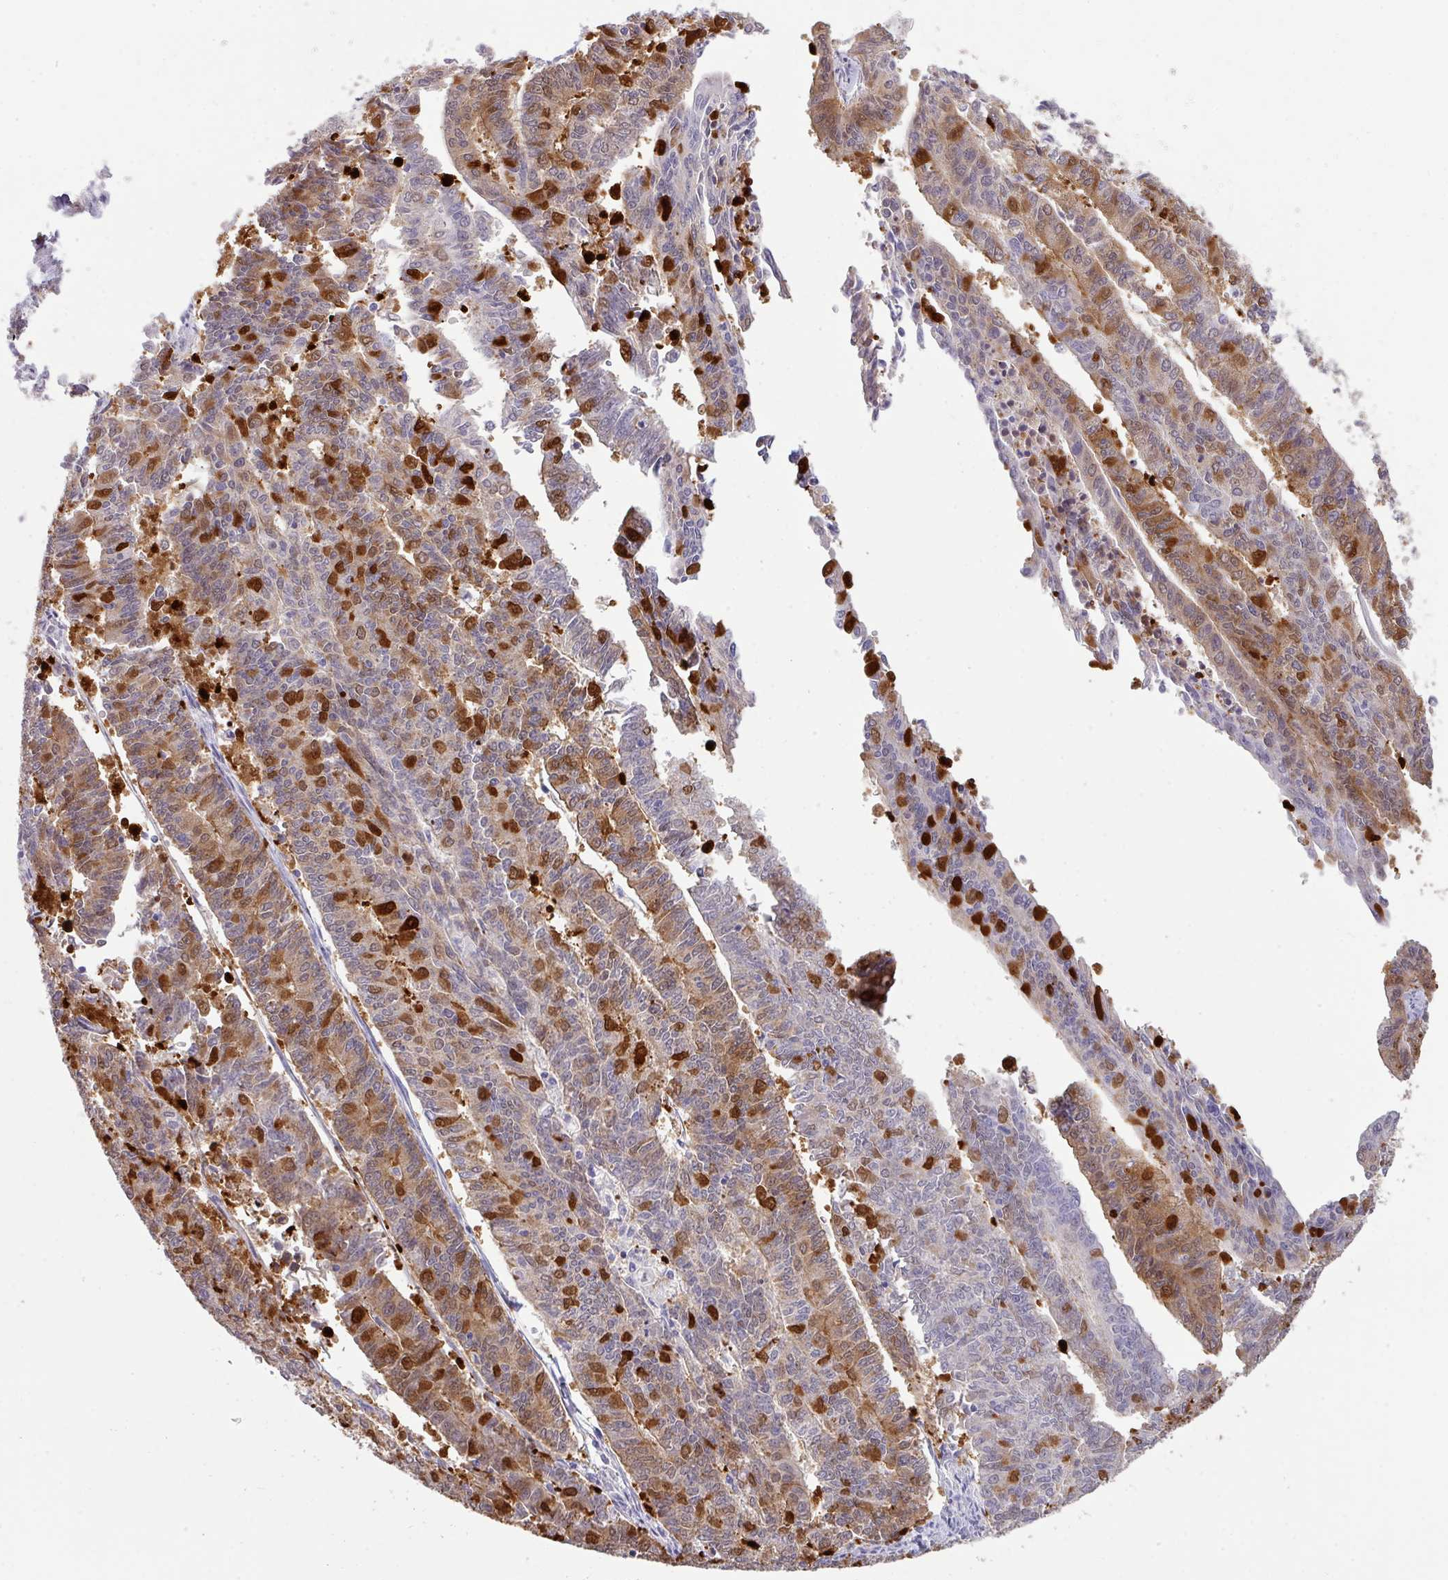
{"staining": {"intensity": "strong", "quantity": "25%-75%", "location": "cytoplasmic/membranous"}, "tissue": "endometrial cancer", "cell_type": "Tumor cells", "image_type": "cancer", "snomed": [{"axis": "morphology", "description": "Adenocarcinoma, NOS"}, {"axis": "topography", "description": "Endometrium"}], "caption": "Endometrial cancer (adenocarcinoma) stained with a brown dye demonstrates strong cytoplasmic/membranous positive expression in about 25%-75% of tumor cells.", "gene": "ANKRD13B", "patient": {"sex": "female", "age": 59}}